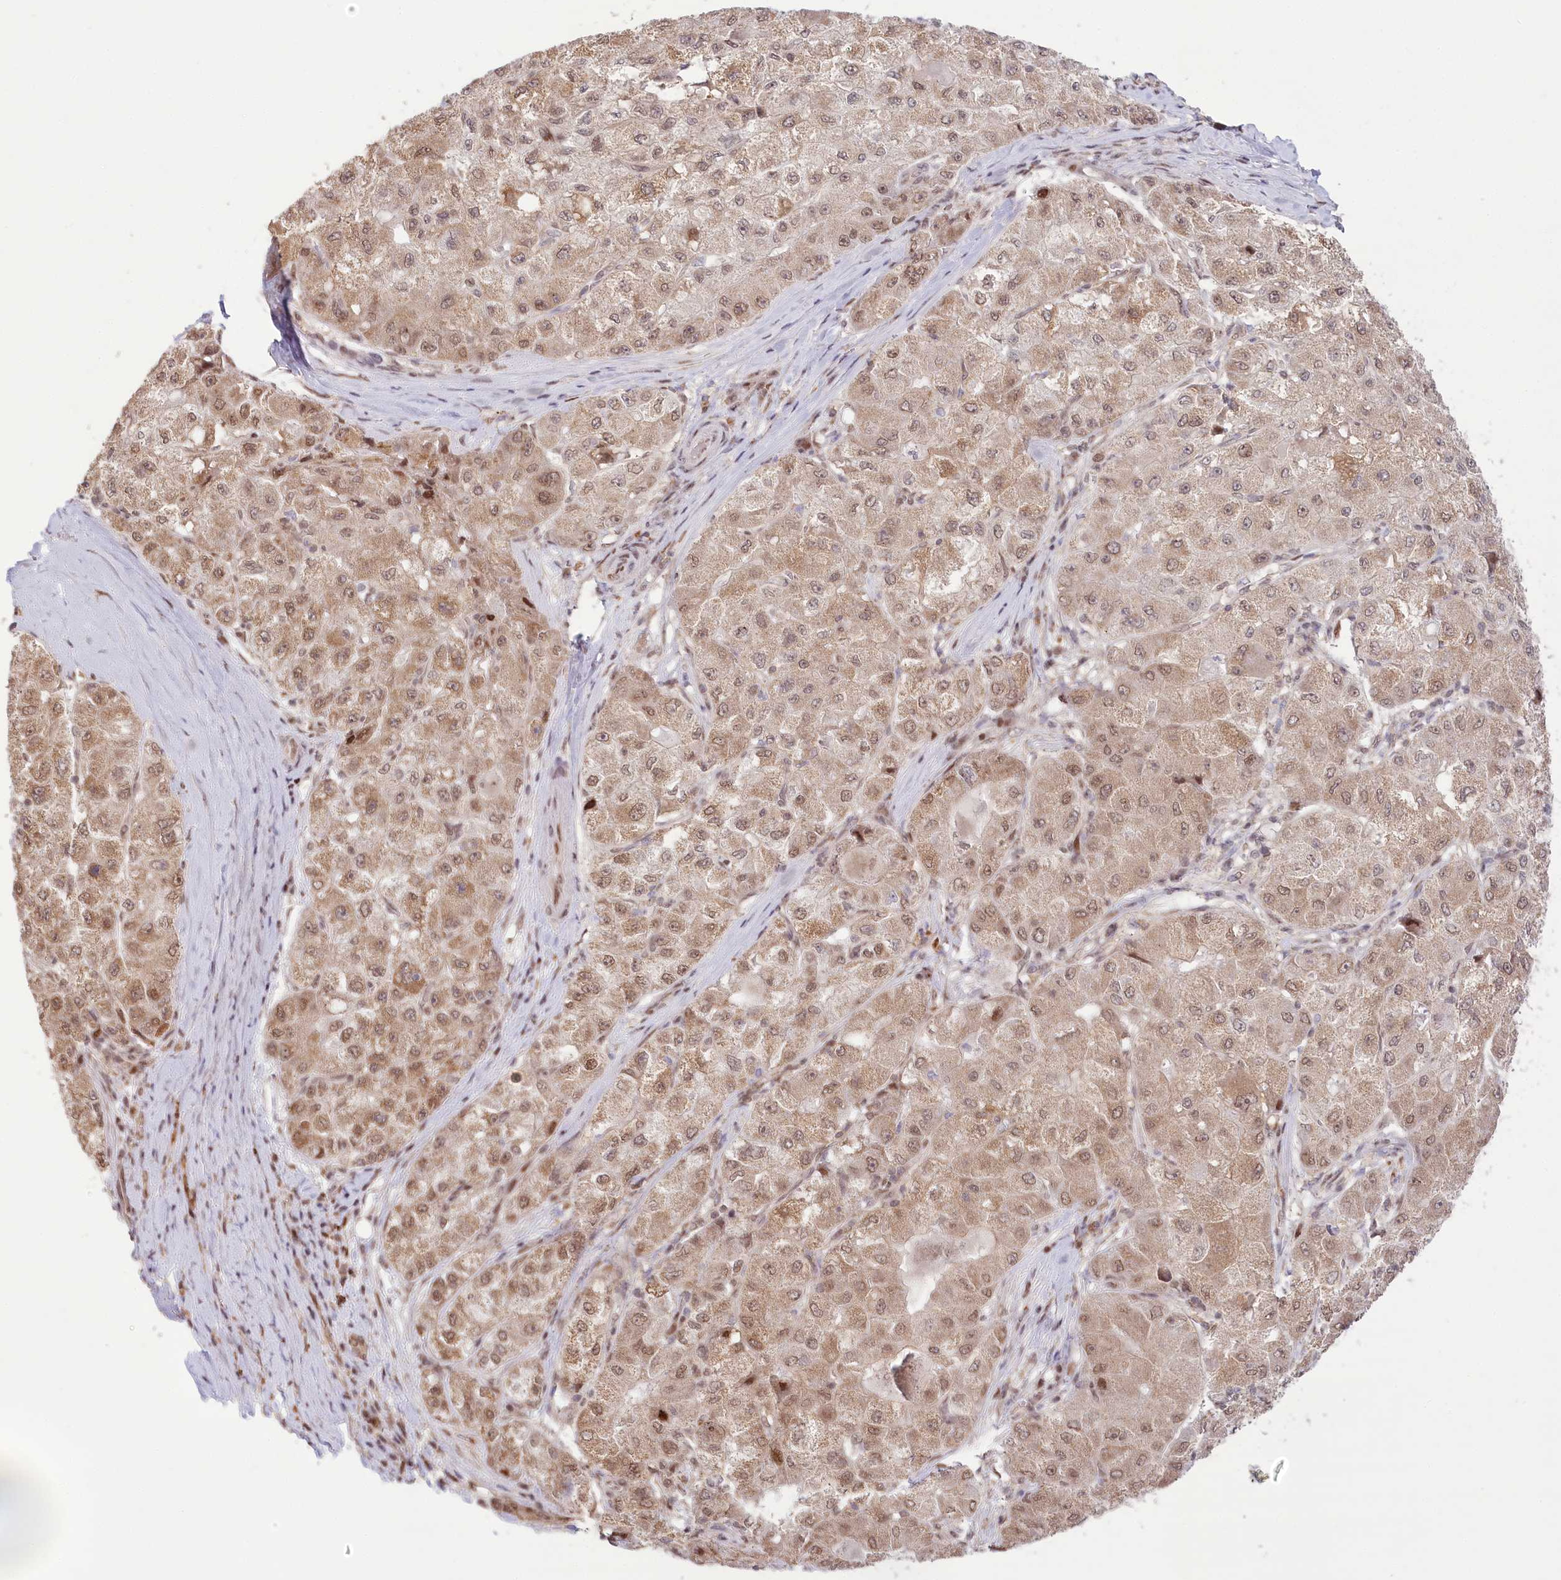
{"staining": {"intensity": "moderate", "quantity": ">75%", "location": "cytoplasmic/membranous,nuclear"}, "tissue": "liver cancer", "cell_type": "Tumor cells", "image_type": "cancer", "snomed": [{"axis": "morphology", "description": "Carcinoma, Hepatocellular, NOS"}, {"axis": "topography", "description": "Liver"}], "caption": "Human liver cancer stained with a brown dye demonstrates moderate cytoplasmic/membranous and nuclear positive expression in about >75% of tumor cells.", "gene": "PYURF", "patient": {"sex": "male", "age": 80}}